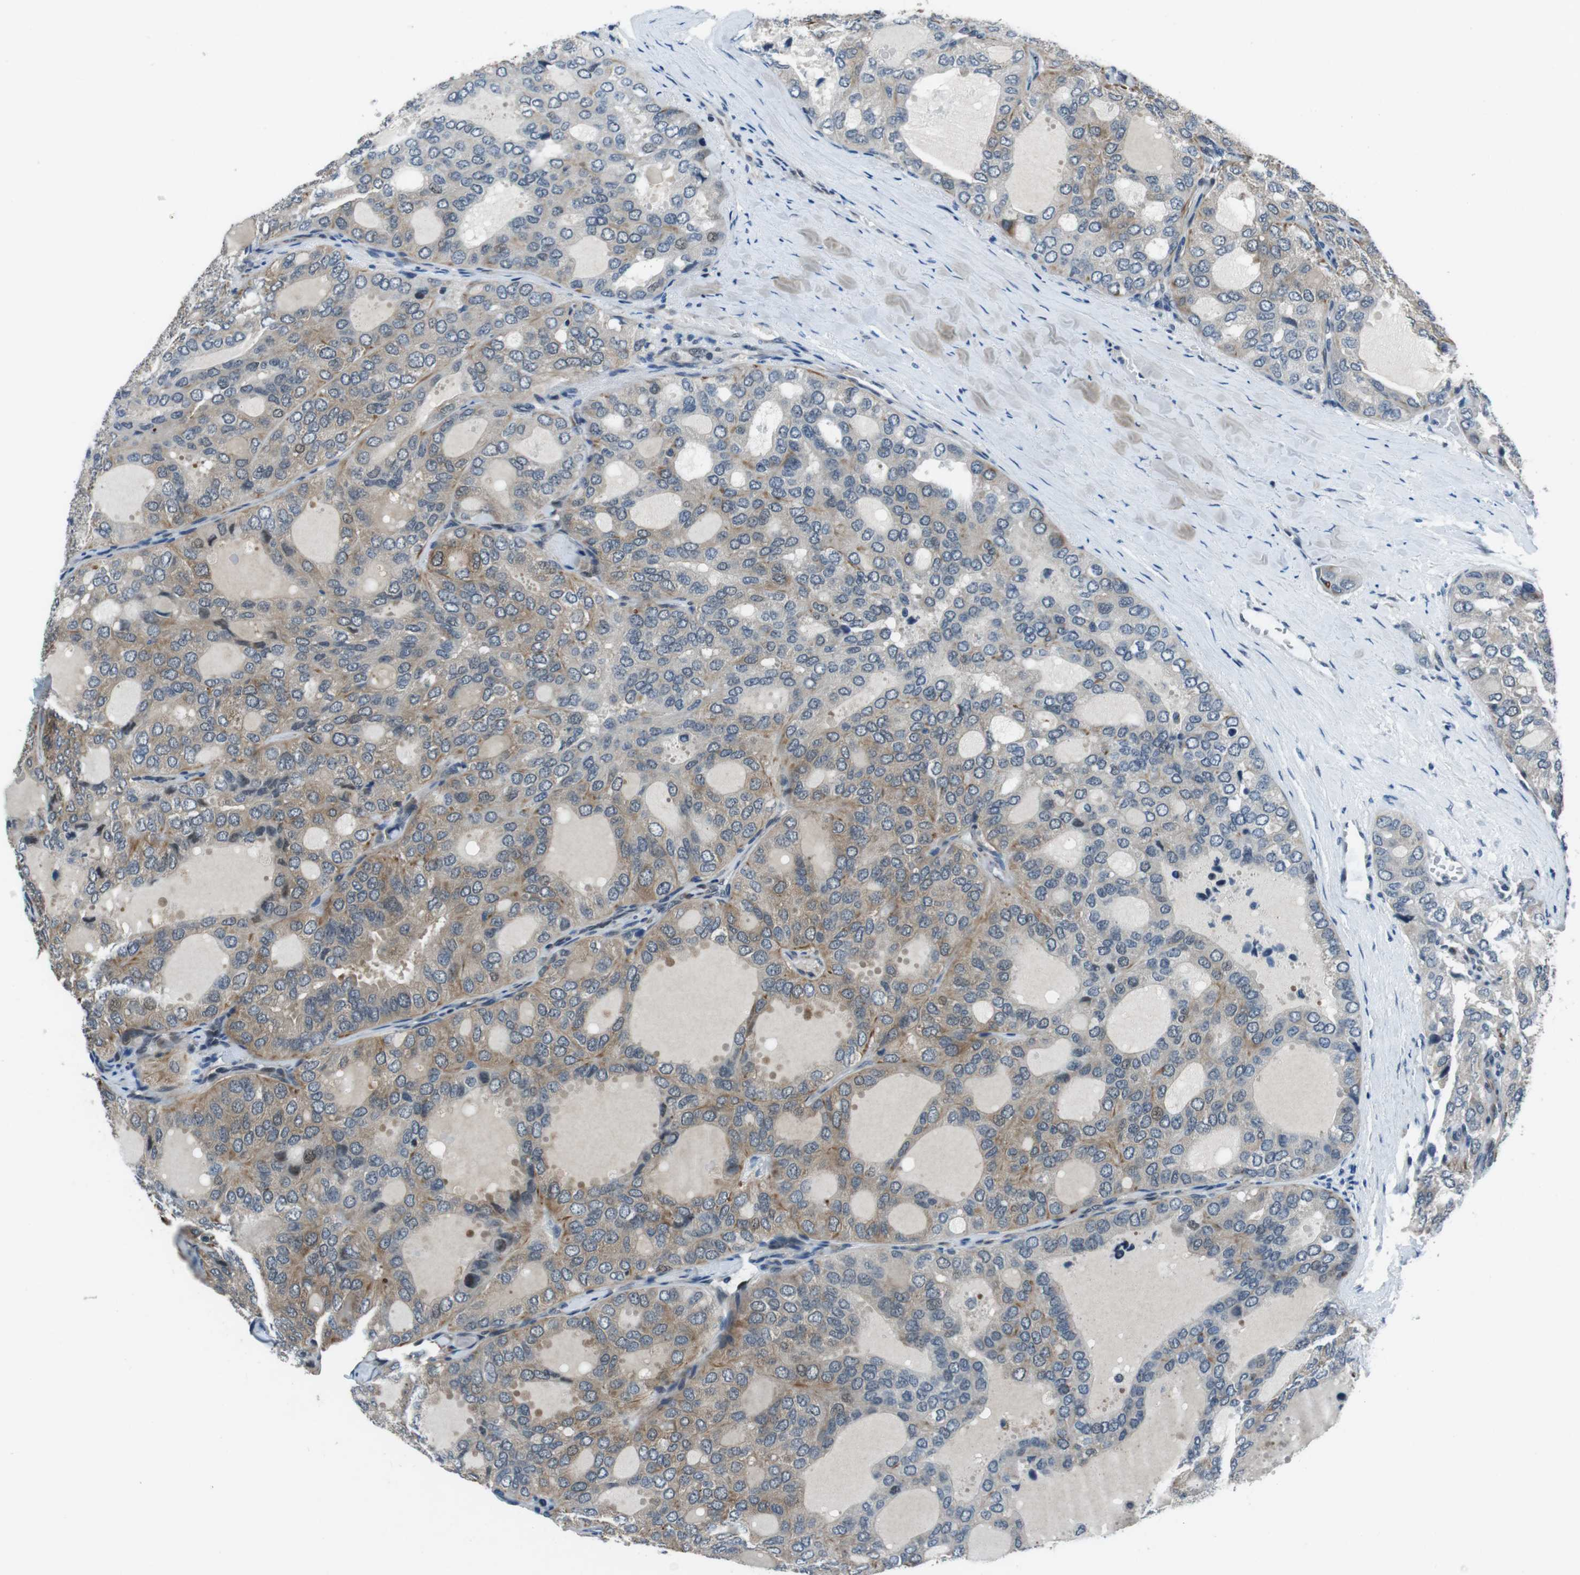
{"staining": {"intensity": "weak", "quantity": "<25%", "location": "cytoplasmic/membranous"}, "tissue": "thyroid cancer", "cell_type": "Tumor cells", "image_type": "cancer", "snomed": [{"axis": "morphology", "description": "Follicular adenoma carcinoma, NOS"}, {"axis": "topography", "description": "Thyroid gland"}], "caption": "This micrograph is of thyroid cancer stained with IHC to label a protein in brown with the nuclei are counter-stained blue. There is no positivity in tumor cells.", "gene": "LRRC49", "patient": {"sex": "male", "age": 75}}